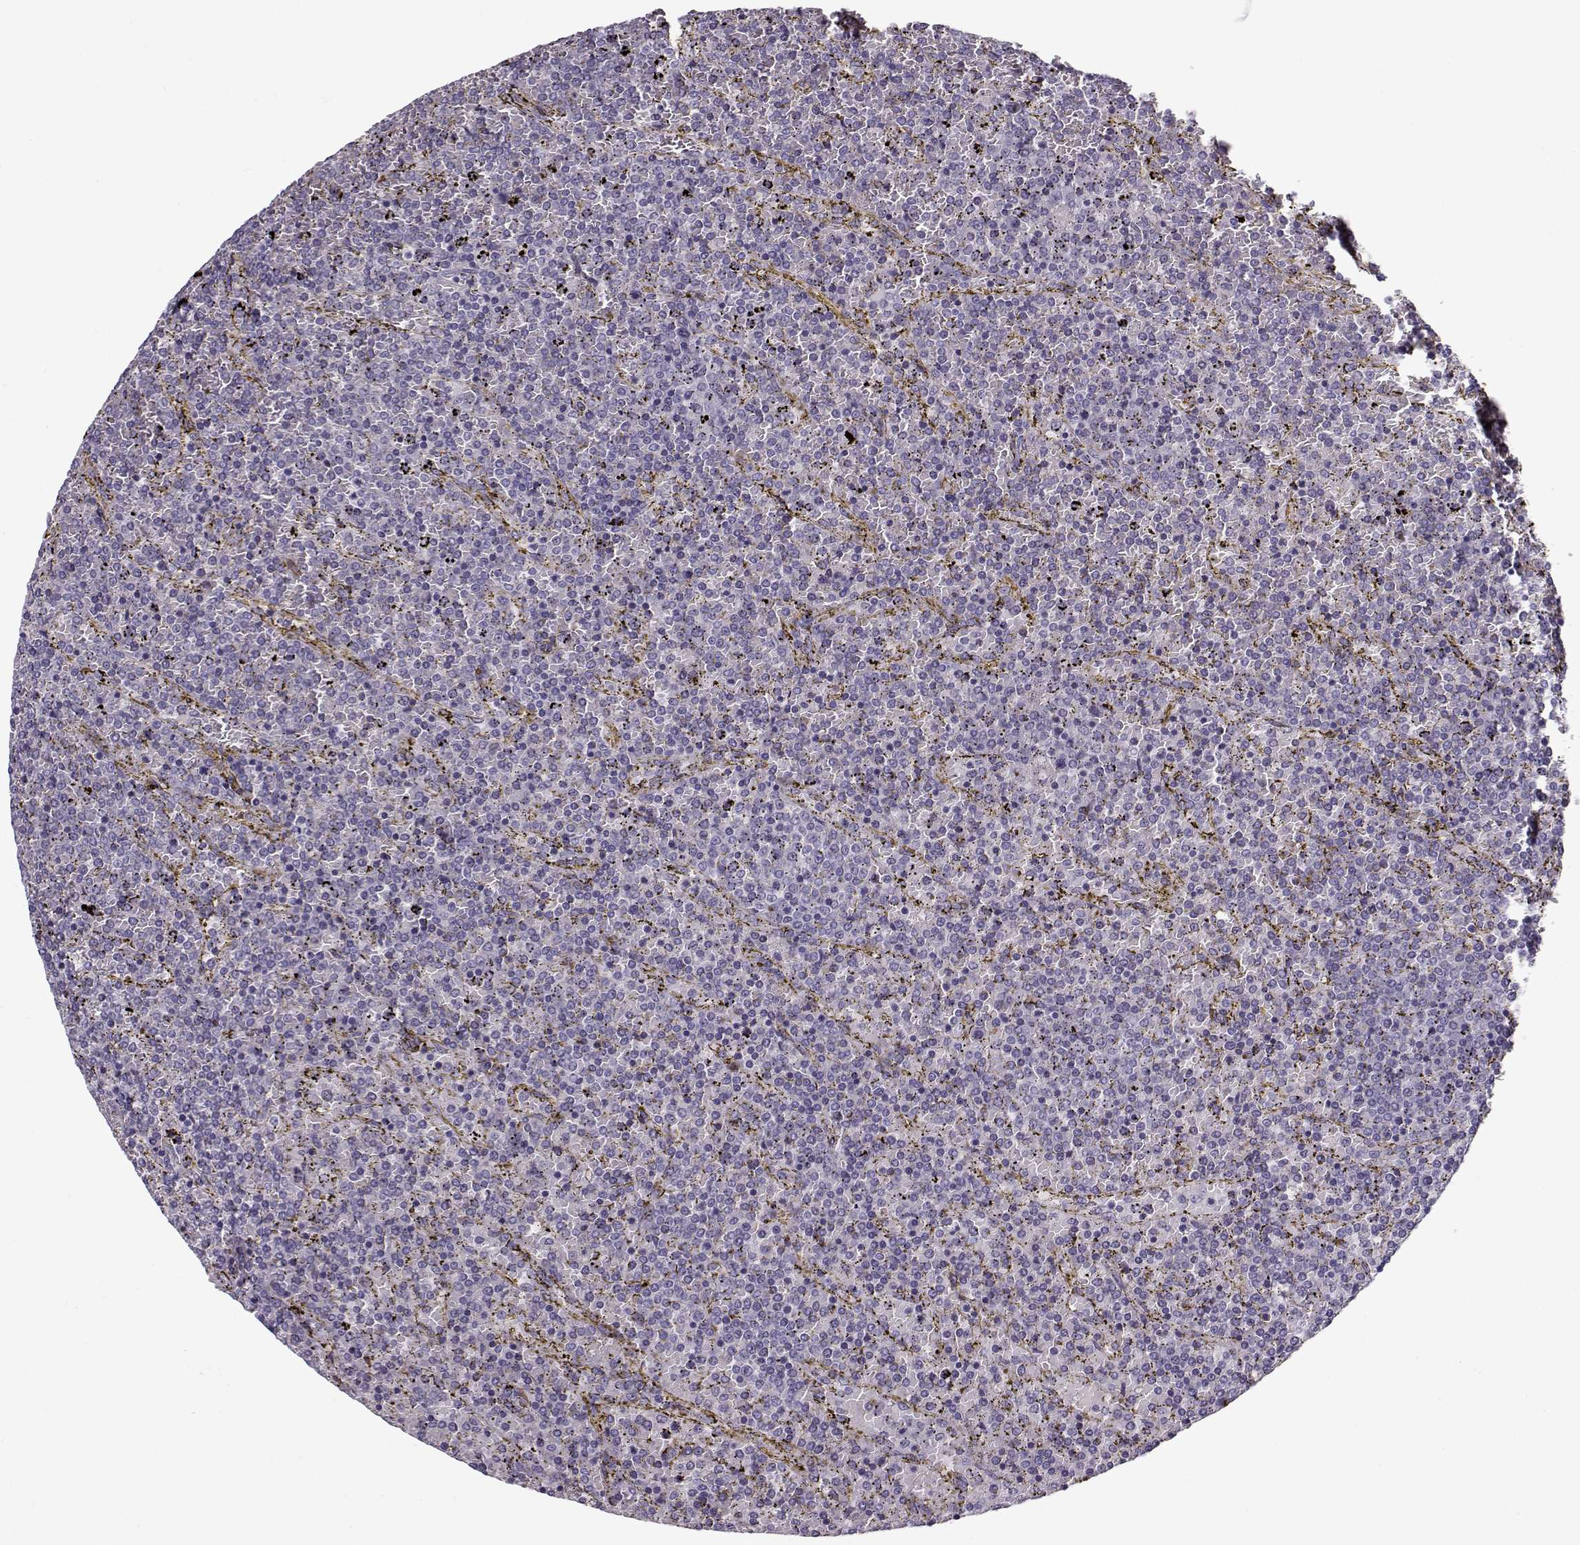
{"staining": {"intensity": "negative", "quantity": "none", "location": "none"}, "tissue": "lymphoma", "cell_type": "Tumor cells", "image_type": "cancer", "snomed": [{"axis": "morphology", "description": "Malignant lymphoma, non-Hodgkin's type, Low grade"}, {"axis": "topography", "description": "Spleen"}], "caption": "Immunohistochemistry of human malignant lymphoma, non-Hodgkin's type (low-grade) exhibits no staining in tumor cells.", "gene": "CCDC136", "patient": {"sex": "female", "age": 77}}